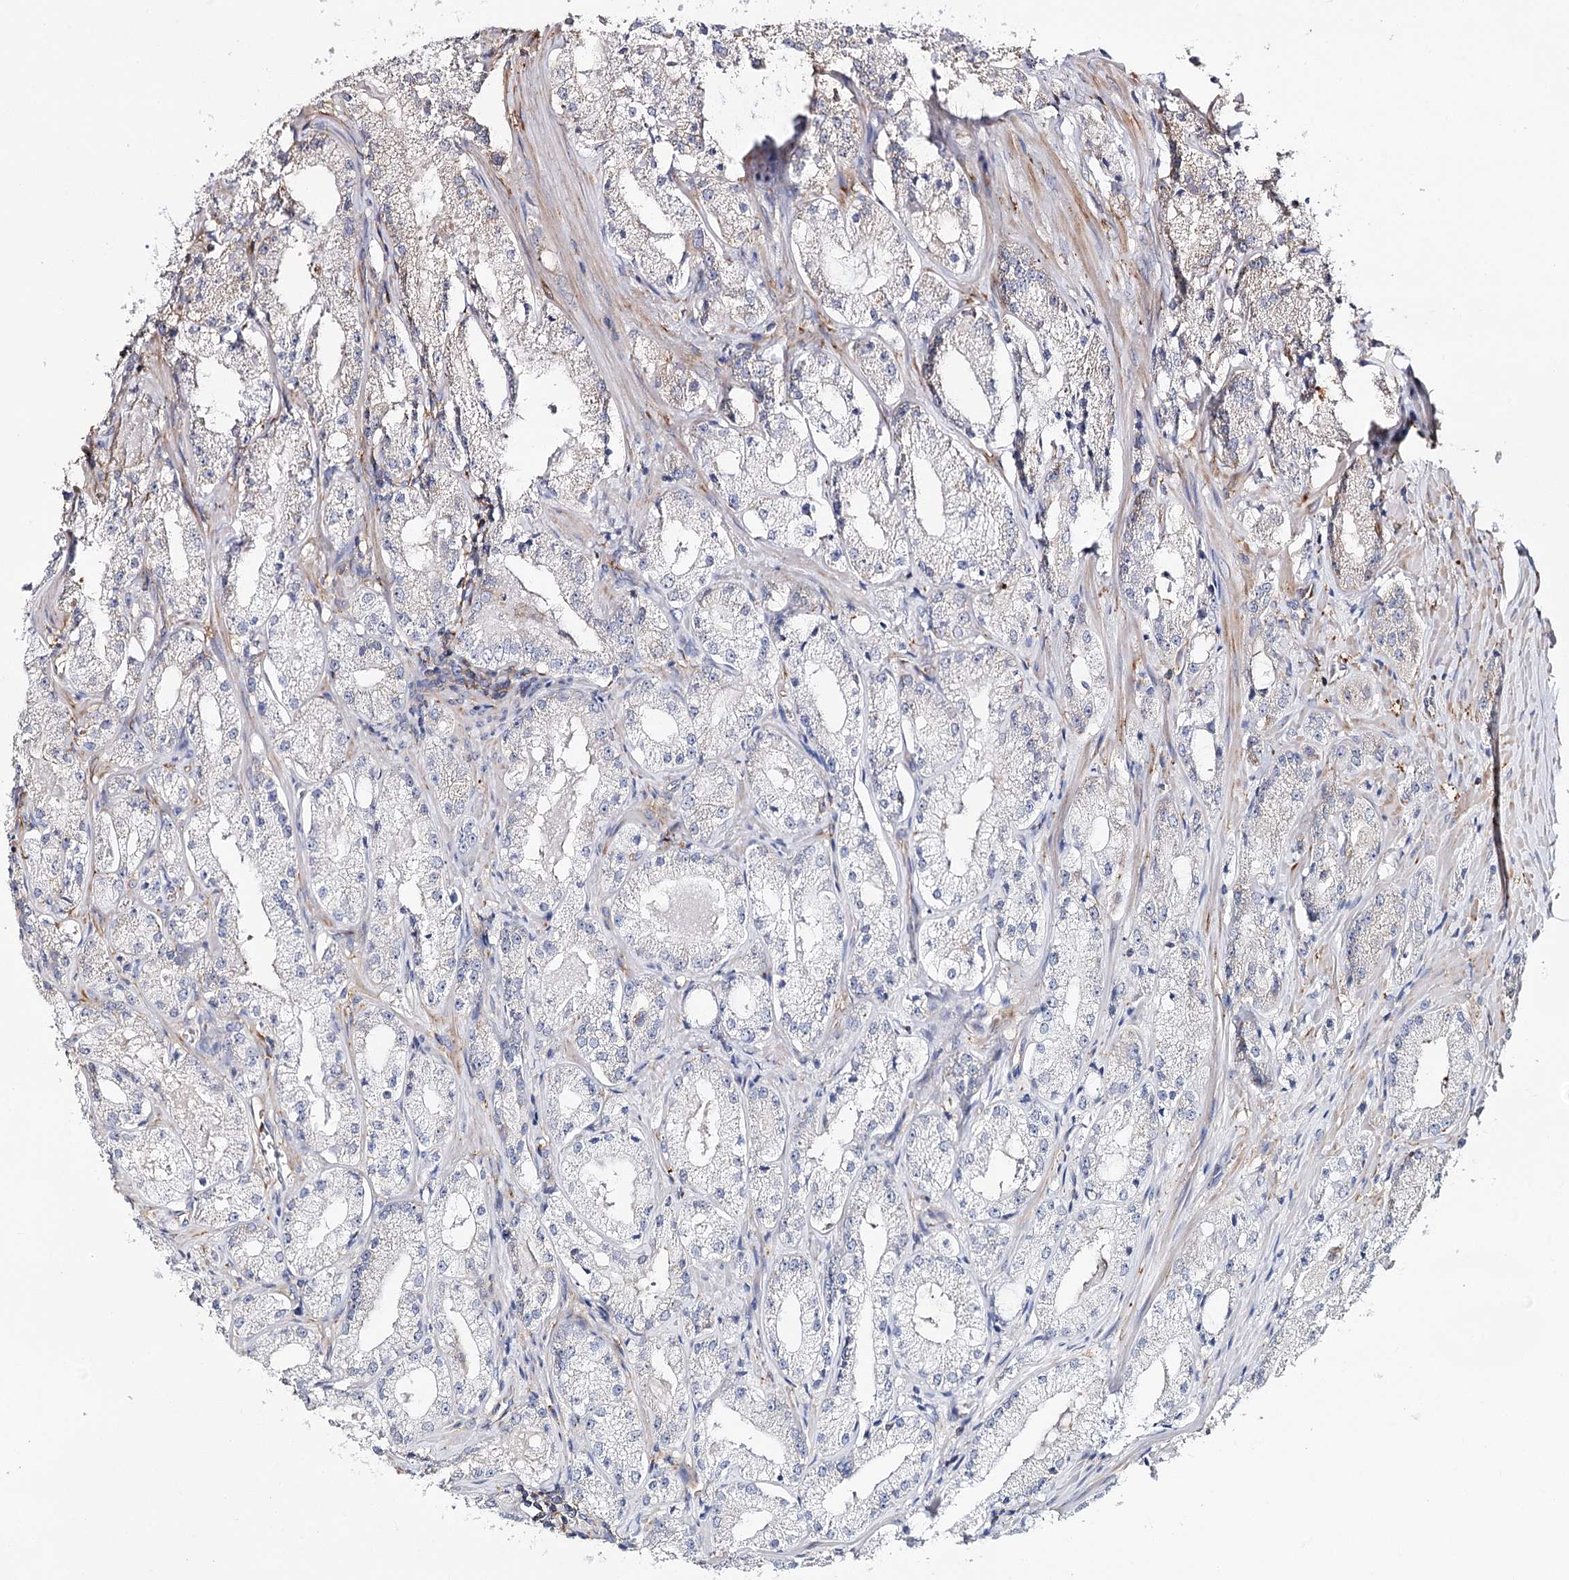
{"staining": {"intensity": "weak", "quantity": "<25%", "location": "cytoplasmic/membranous"}, "tissue": "prostate cancer", "cell_type": "Tumor cells", "image_type": "cancer", "snomed": [{"axis": "morphology", "description": "Adenocarcinoma, Low grade"}, {"axis": "topography", "description": "Prostate"}], "caption": "The photomicrograph shows no significant positivity in tumor cells of prostate cancer. The staining was performed using DAB (3,3'-diaminobenzidine) to visualize the protein expression in brown, while the nuclei were stained in blue with hematoxylin (Magnification: 20x).", "gene": "SEC24B", "patient": {"sex": "male", "age": 69}}